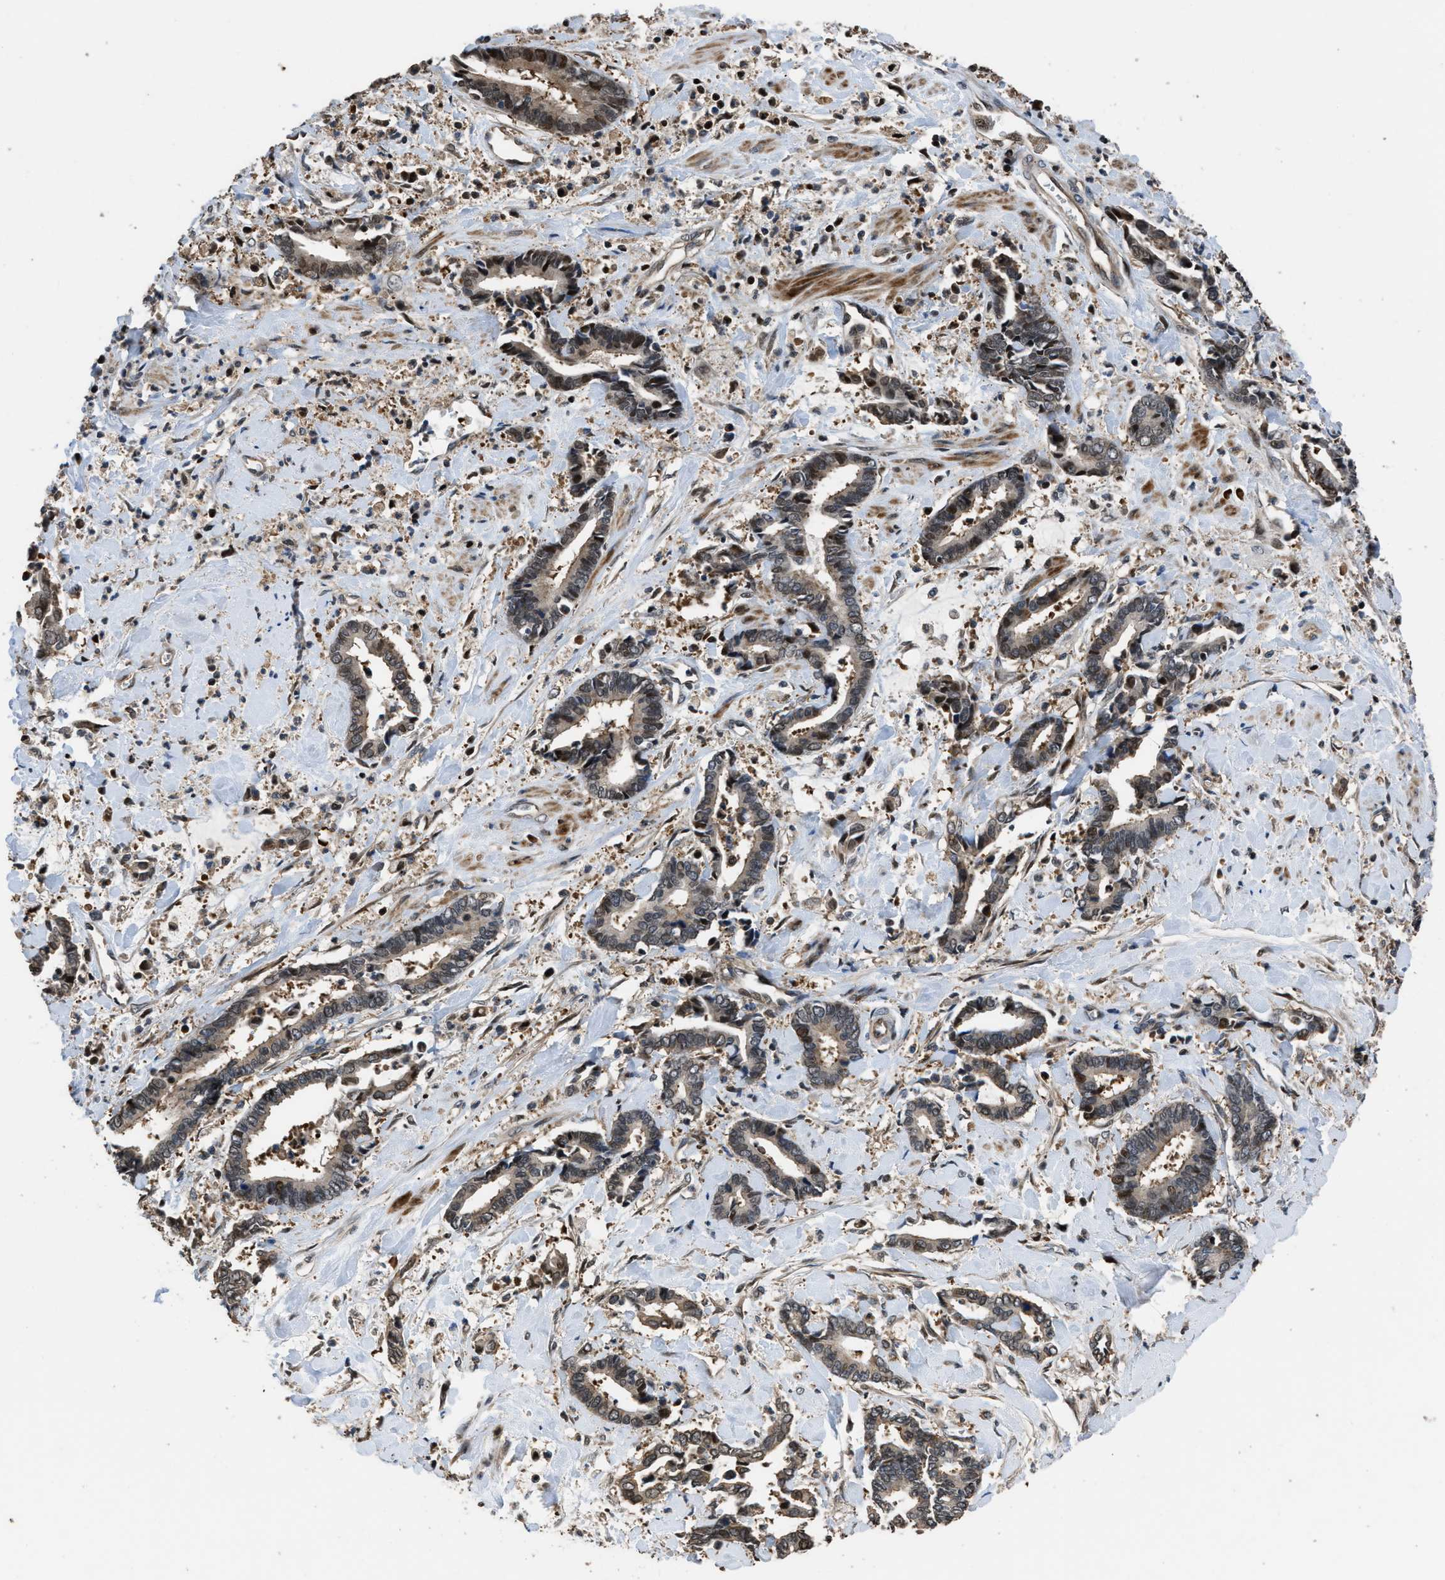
{"staining": {"intensity": "weak", "quantity": "<25%", "location": "cytoplasmic/membranous,nuclear"}, "tissue": "cervical cancer", "cell_type": "Tumor cells", "image_type": "cancer", "snomed": [{"axis": "morphology", "description": "Adenocarcinoma, NOS"}, {"axis": "topography", "description": "Cervix"}], "caption": "Immunohistochemistry histopathology image of adenocarcinoma (cervical) stained for a protein (brown), which reveals no positivity in tumor cells.", "gene": "CTBS", "patient": {"sex": "female", "age": 44}}